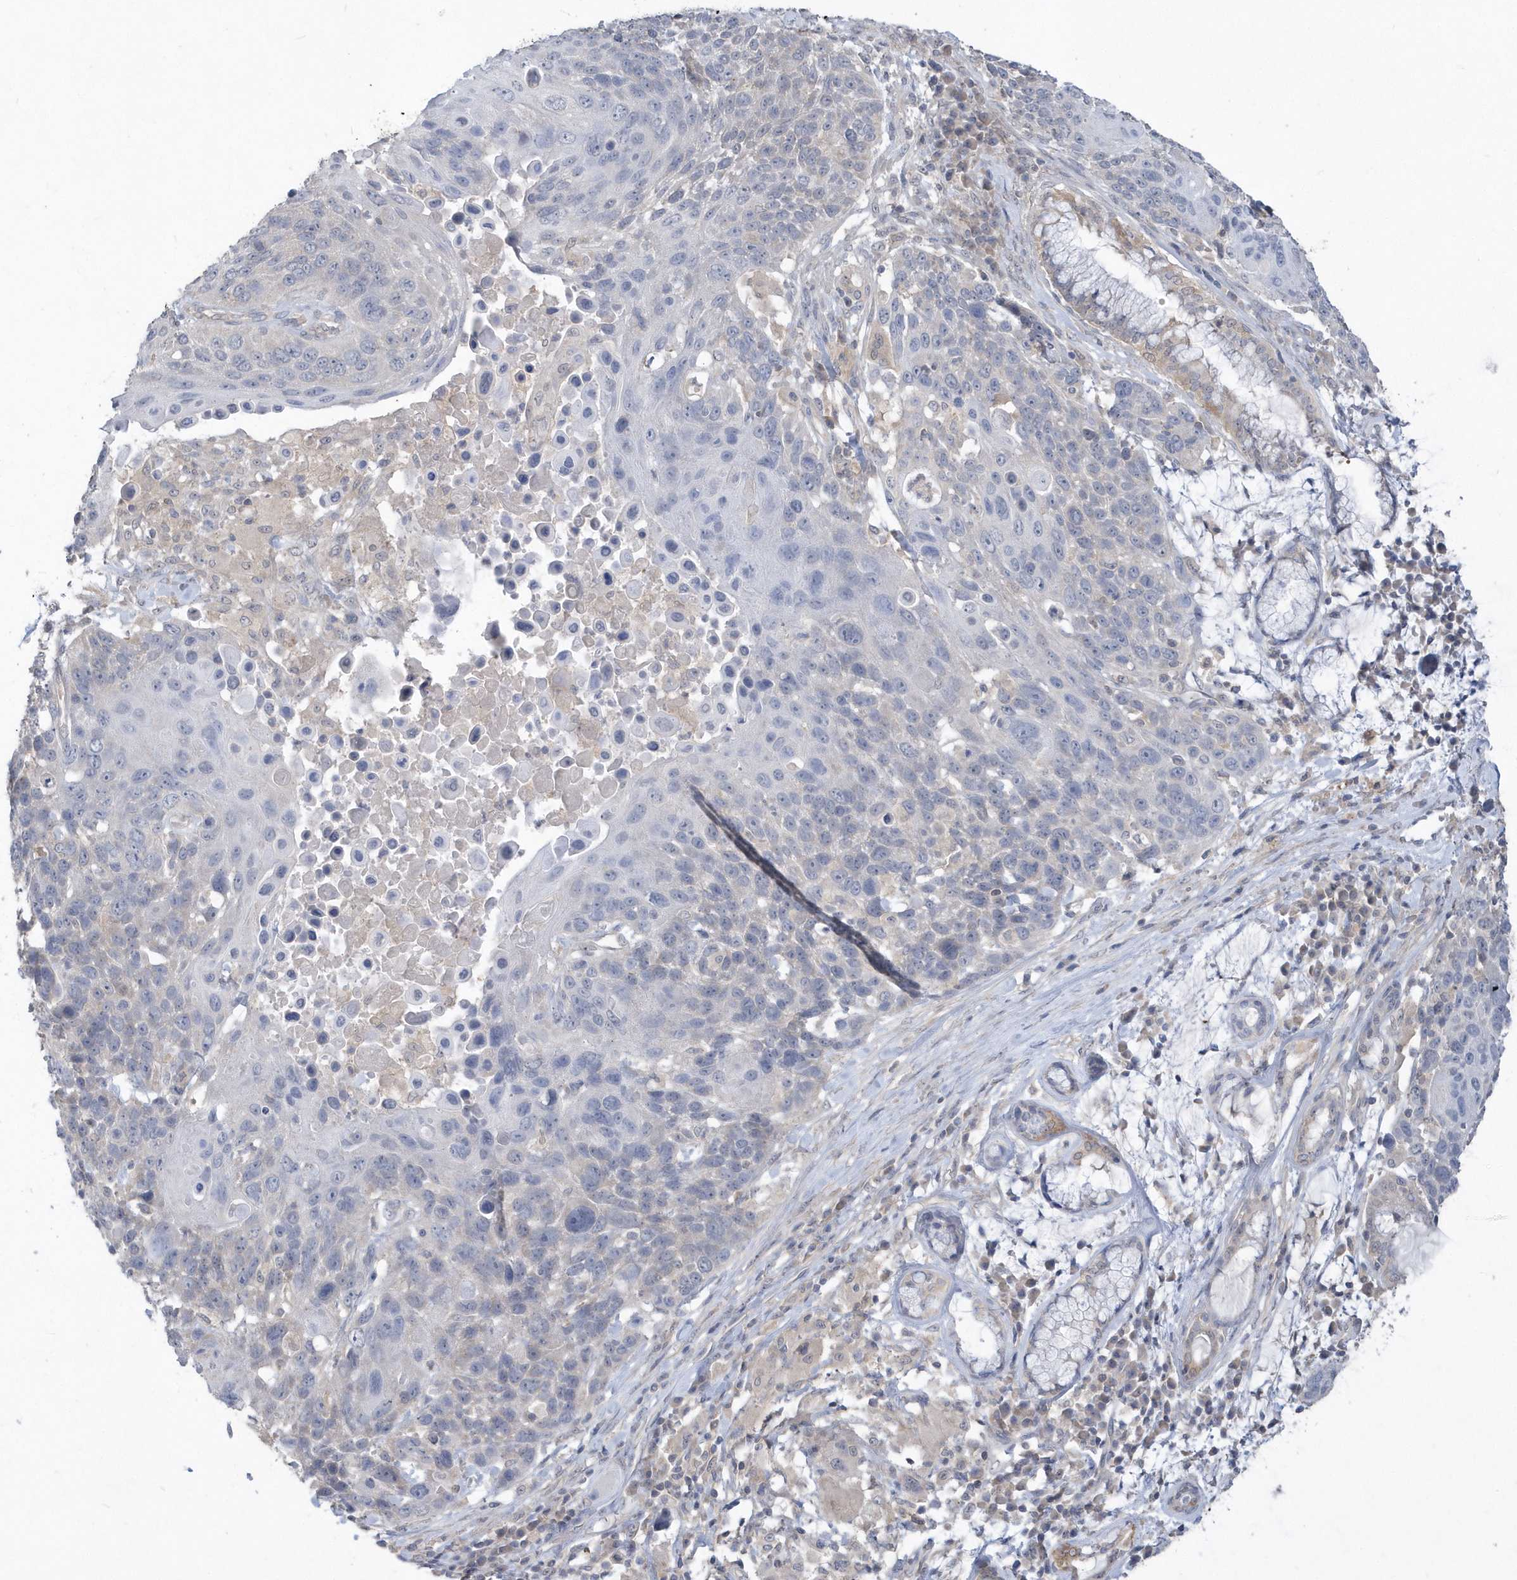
{"staining": {"intensity": "negative", "quantity": "none", "location": "none"}, "tissue": "lung cancer", "cell_type": "Tumor cells", "image_type": "cancer", "snomed": [{"axis": "morphology", "description": "Squamous cell carcinoma, NOS"}, {"axis": "topography", "description": "Lung"}], "caption": "High magnification brightfield microscopy of lung cancer stained with DAB (brown) and counterstained with hematoxylin (blue): tumor cells show no significant expression. (DAB immunohistochemistry with hematoxylin counter stain).", "gene": "AKR7A2", "patient": {"sex": "male", "age": 66}}